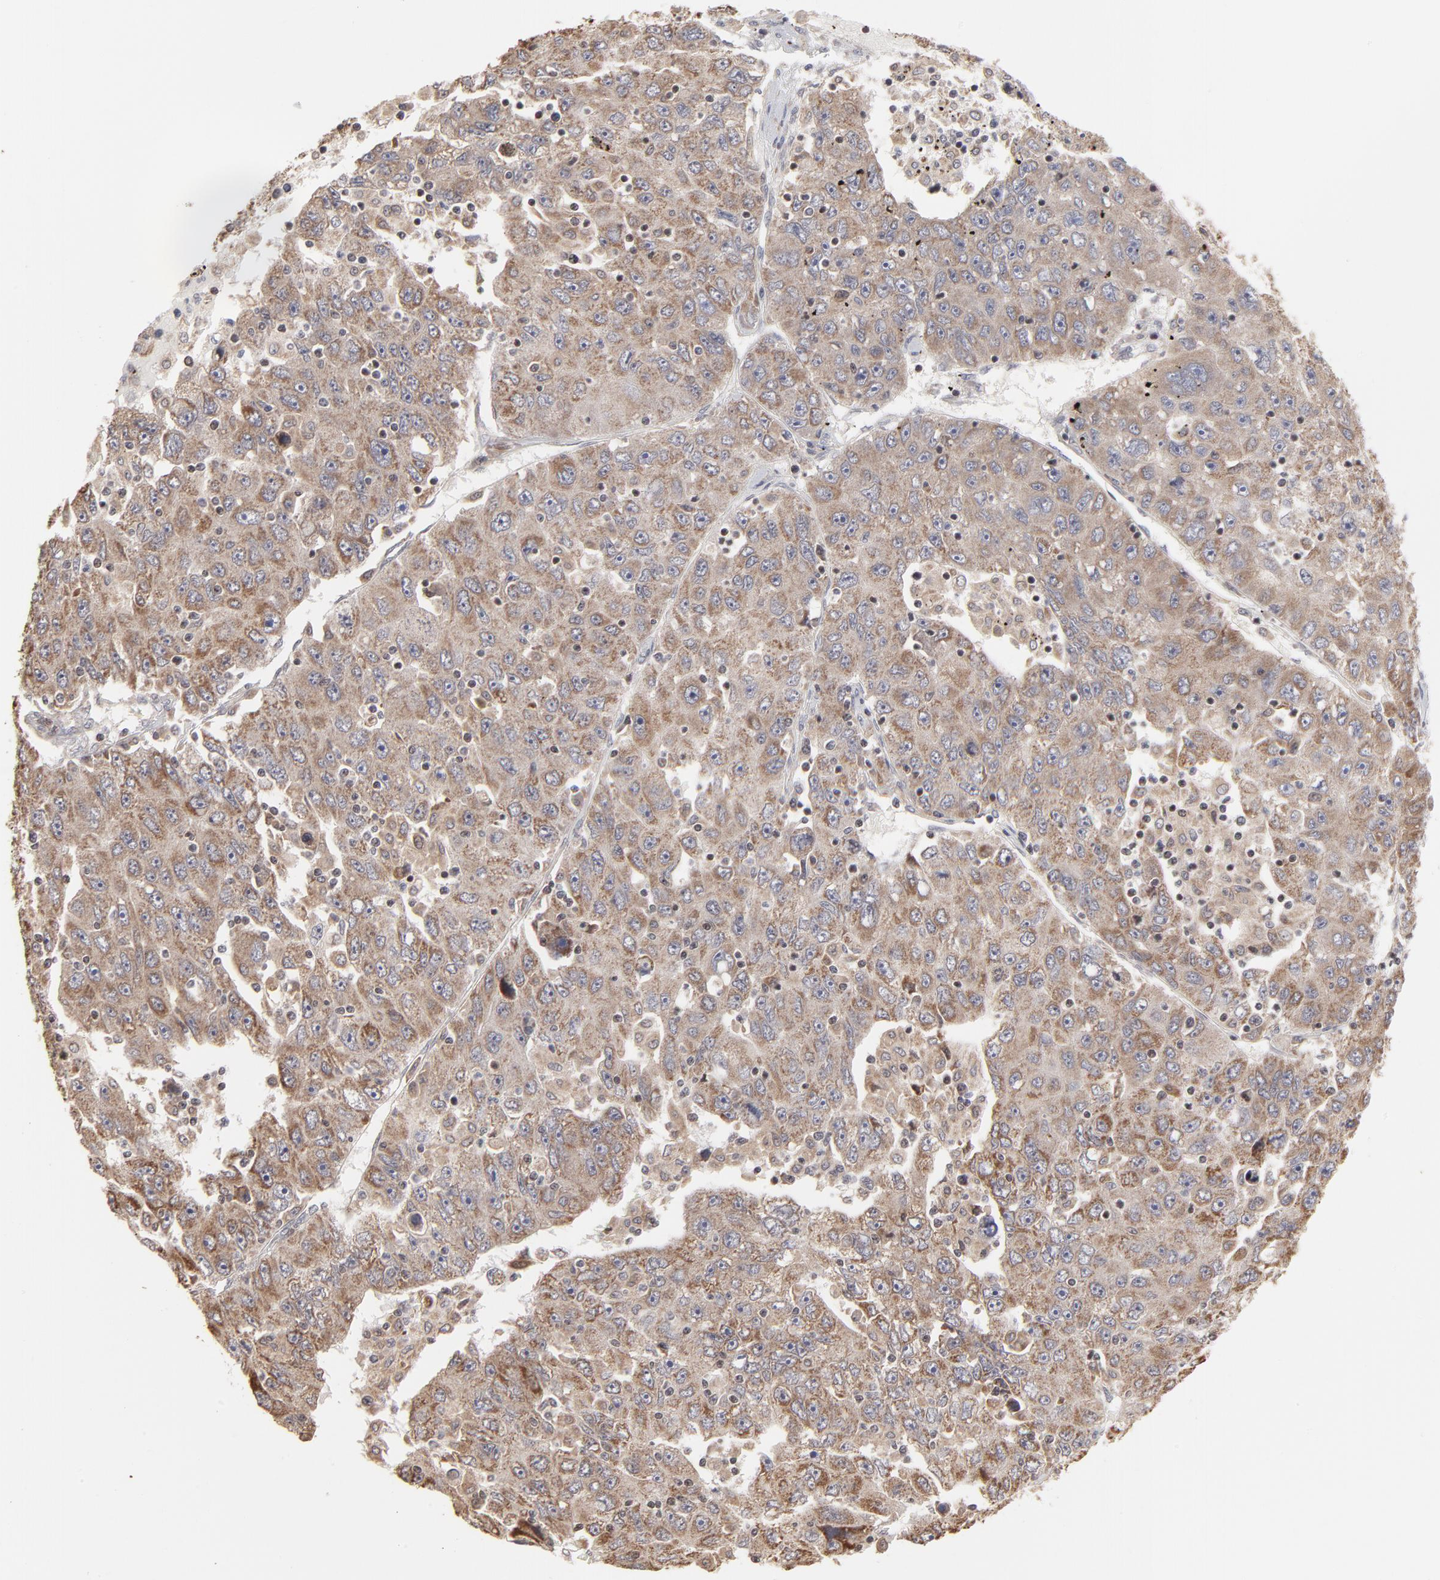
{"staining": {"intensity": "weak", "quantity": ">75%", "location": "cytoplasmic/membranous"}, "tissue": "liver cancer", "cell_type": "Tumor cells", "image_type": "cancer", "snomed": [{"axis": "morphology", "description": "Carcinoma, Hepatocellular, NOS"}, {"axis": "topography", "description": "Liver"}], "caption": "Protein expression analysis of human liver cancer reveals weak cytoplasmic/membranous staining in approximately >75% of tumor cells. (Brightfield microscopy of DAB IHC at high magnification).", "gene": "ARIH1", "patient": {"sex": "male", "age": 49}}